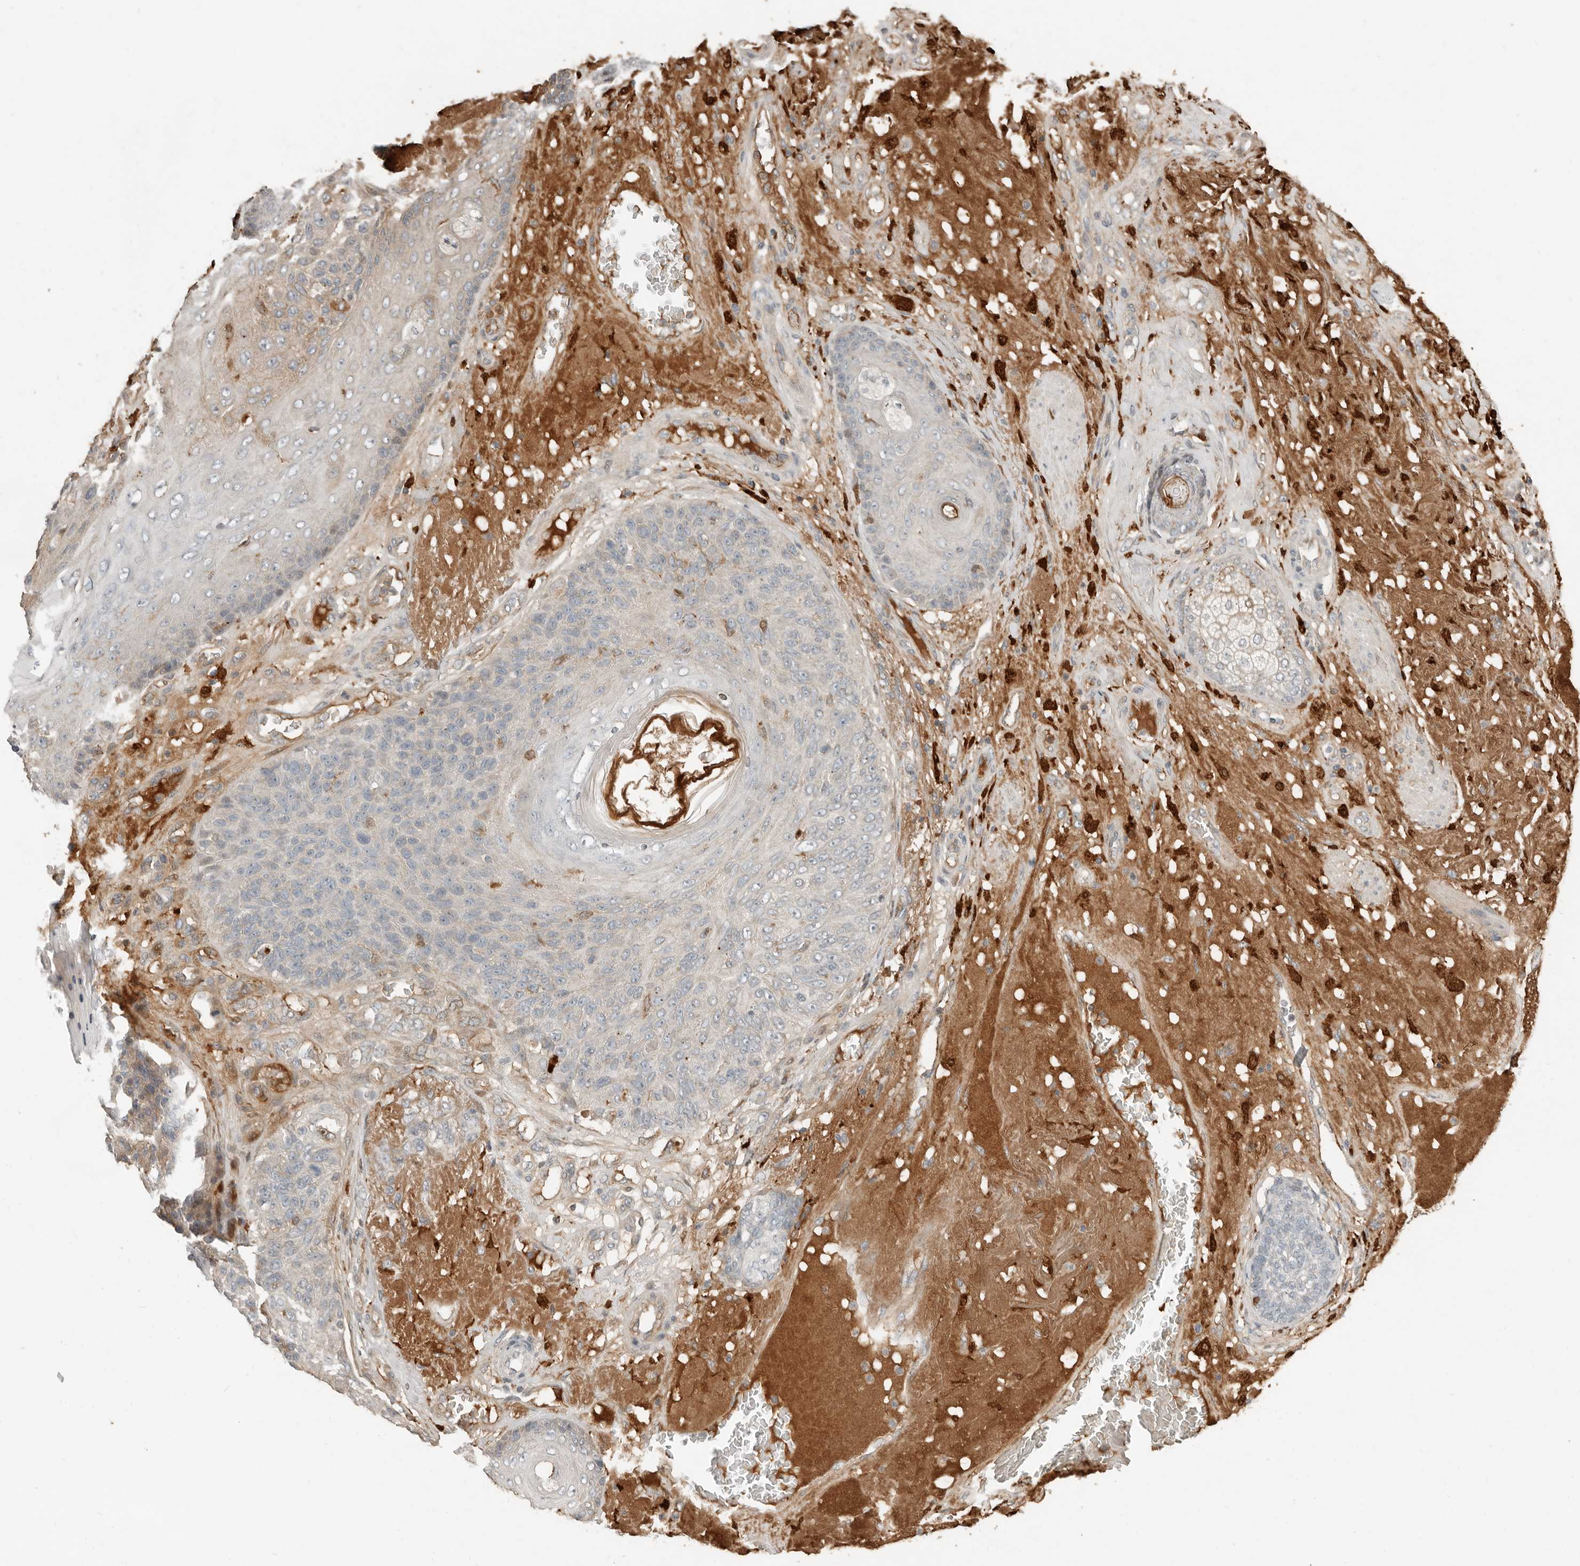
{"staining": {"intensity": "weak", "quantity": "25%-75%", "location": "cytoplasmic/membranous"}, "tissue": "skin cancer", "cell_type": "Tumor cells", "image_type": "cancer", "snomed": [{"axis": "morphology", "description": "Squamous cell carcinoma, NOS"}, {"axis": "topography", "description": "Skin"}], "caption": "Immunohistochemistry (IHC) (DAB (3,3'-diaminobenzidine)) staining of human skin cancer shows weak cytoplasmic/membranous protein positivity in about 25%-75% of tumor cells.", "gene": "KLHL38", "patient": {"sex": "female", "age": 88}}